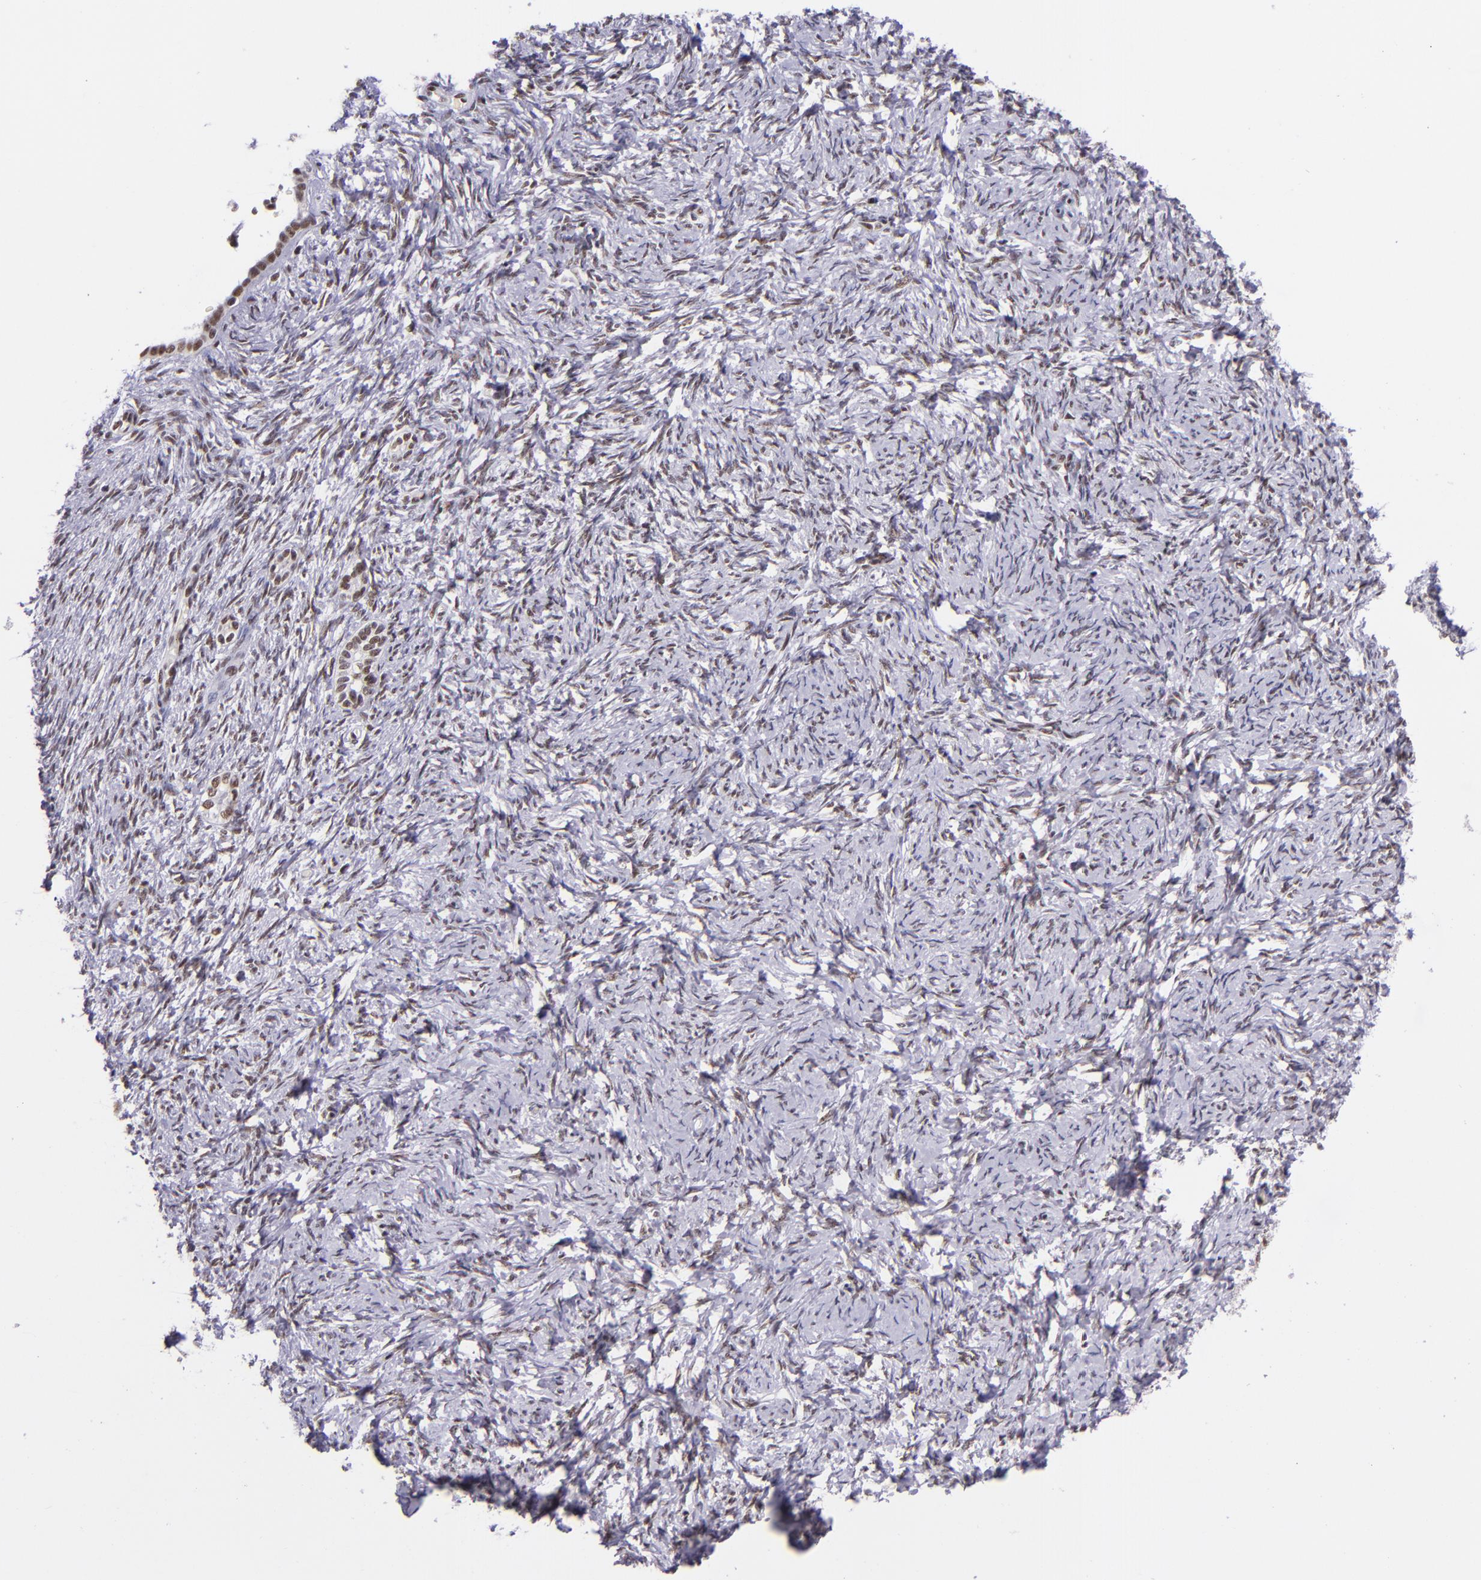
{"staining": {"intensity": "weak", "quantity": "<25%", "location": "nuclear"}, "tissue": "ovarian cancer", "cell_type": "Tumor cells", "image_type": "cancer", "snomed": [{"axis": "morphology", "description": "Normal tissue, NOS"}, {"axis": "morphology", "description": "Cystadenocarcinoma, serous, NOS"}, {"axis": "topography", "description": "Ovary"}], "caption": "Immunohistochemistry image of neoplastic tissue: human ovarian serous cystadenocarcinoma stained with DAB shows no significant protein positivity in tumor cells.", "gene": "GPKOW", "patient": {"sex": "female", "age": 62}}